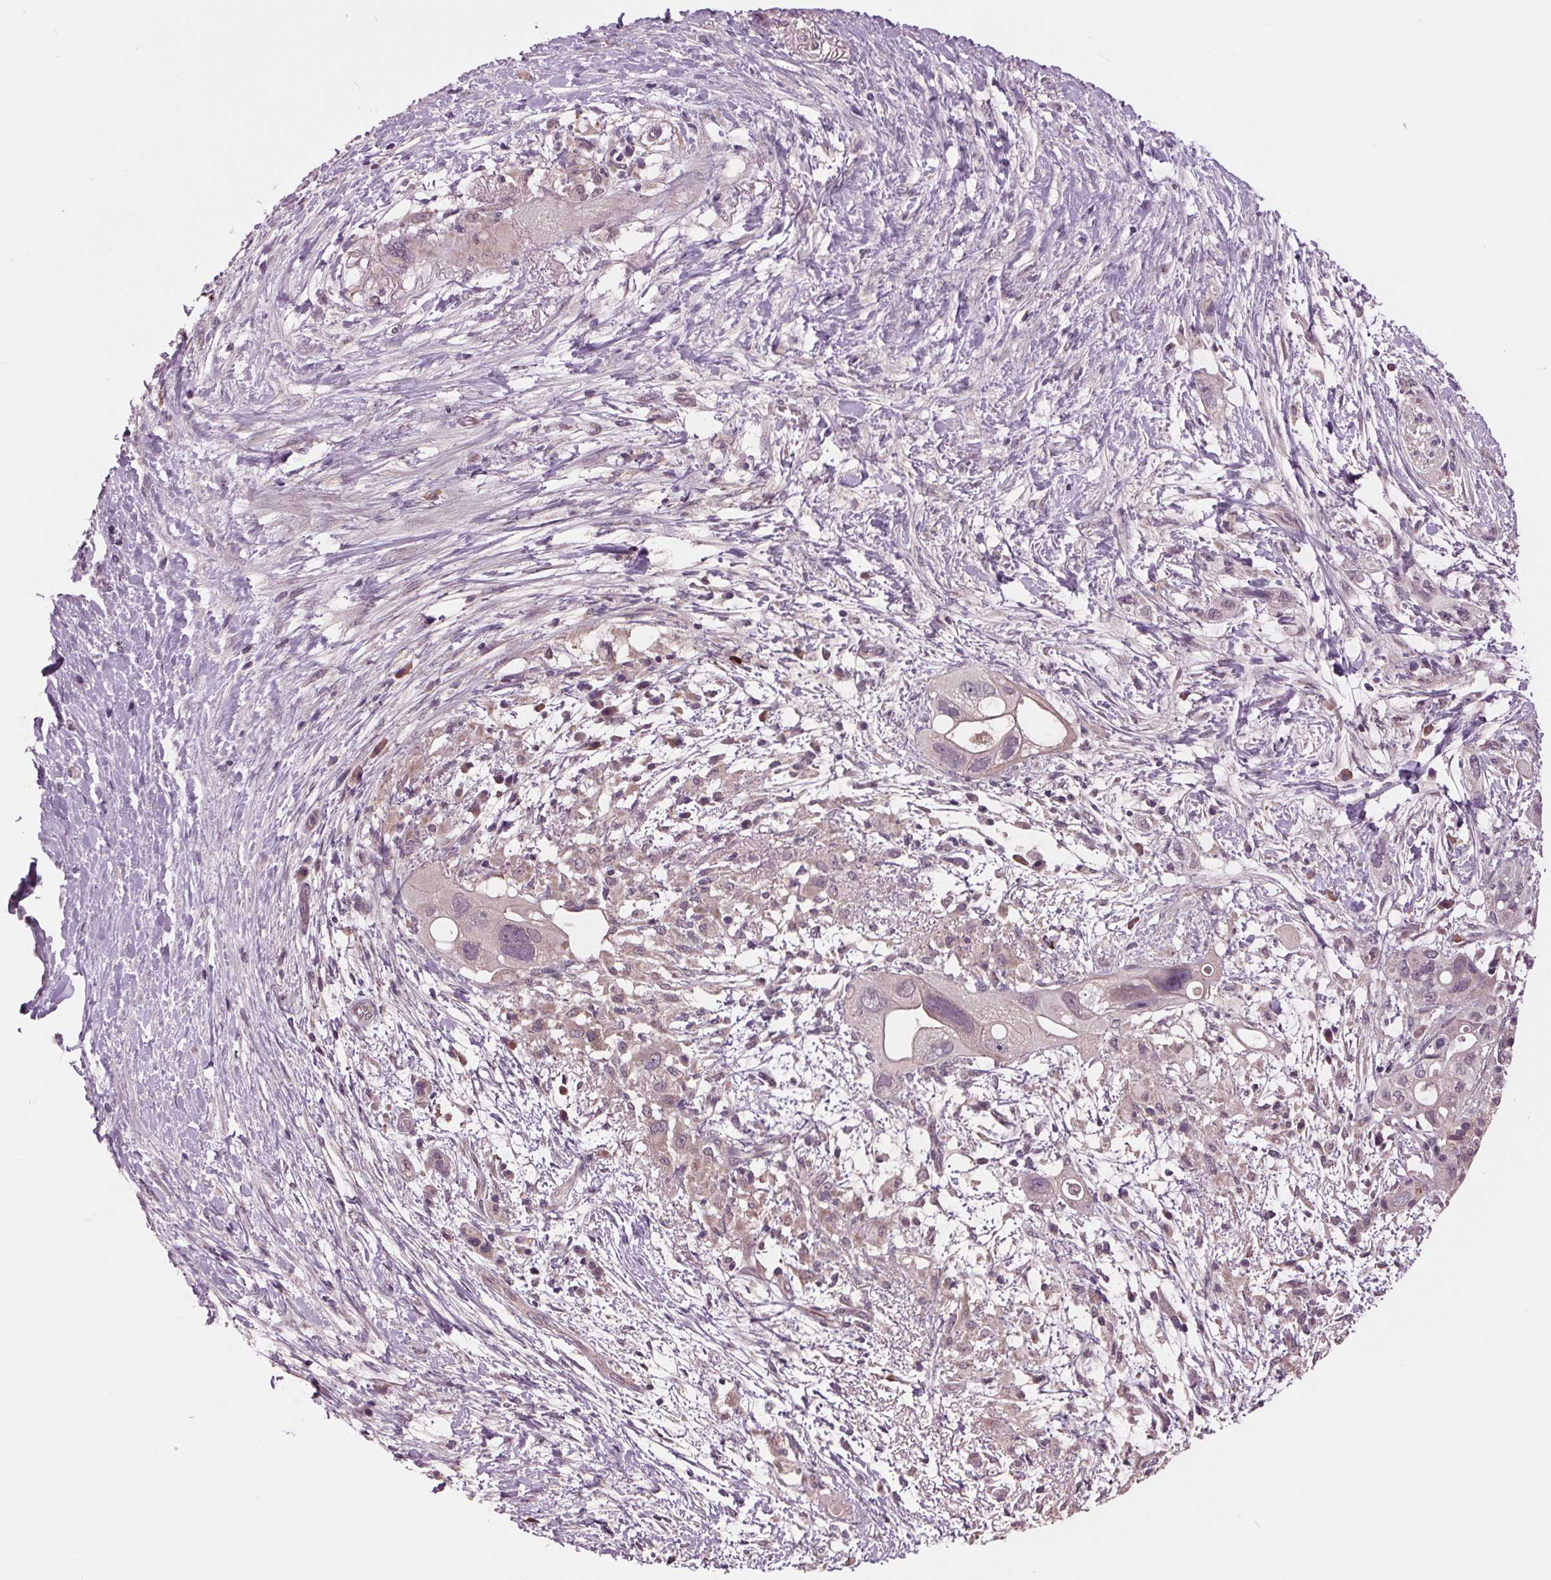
{"staining": {"intensity": "weak", "quantity": "<25%", "location": "cytoplasmic/membranous"}, "tissue": "pancreatic cancer", "cell_type": "Tumor cells", "image_type": "cancer", "snomed": [{"axis": "morphology", "description": "Adenocarcinoma, NOS"}, {"axis": "topography", "description": "Pancreas"}], "caption": "This histopathology image is of pancreatic cancer (adenocarcinoma) stained with IHC to label a protein in brown with the nuclei are counter-stained blue. There is no positivity in tumor cells.", "gene": "MAPK8", "patient": {"sex": "female", "age": 72}}